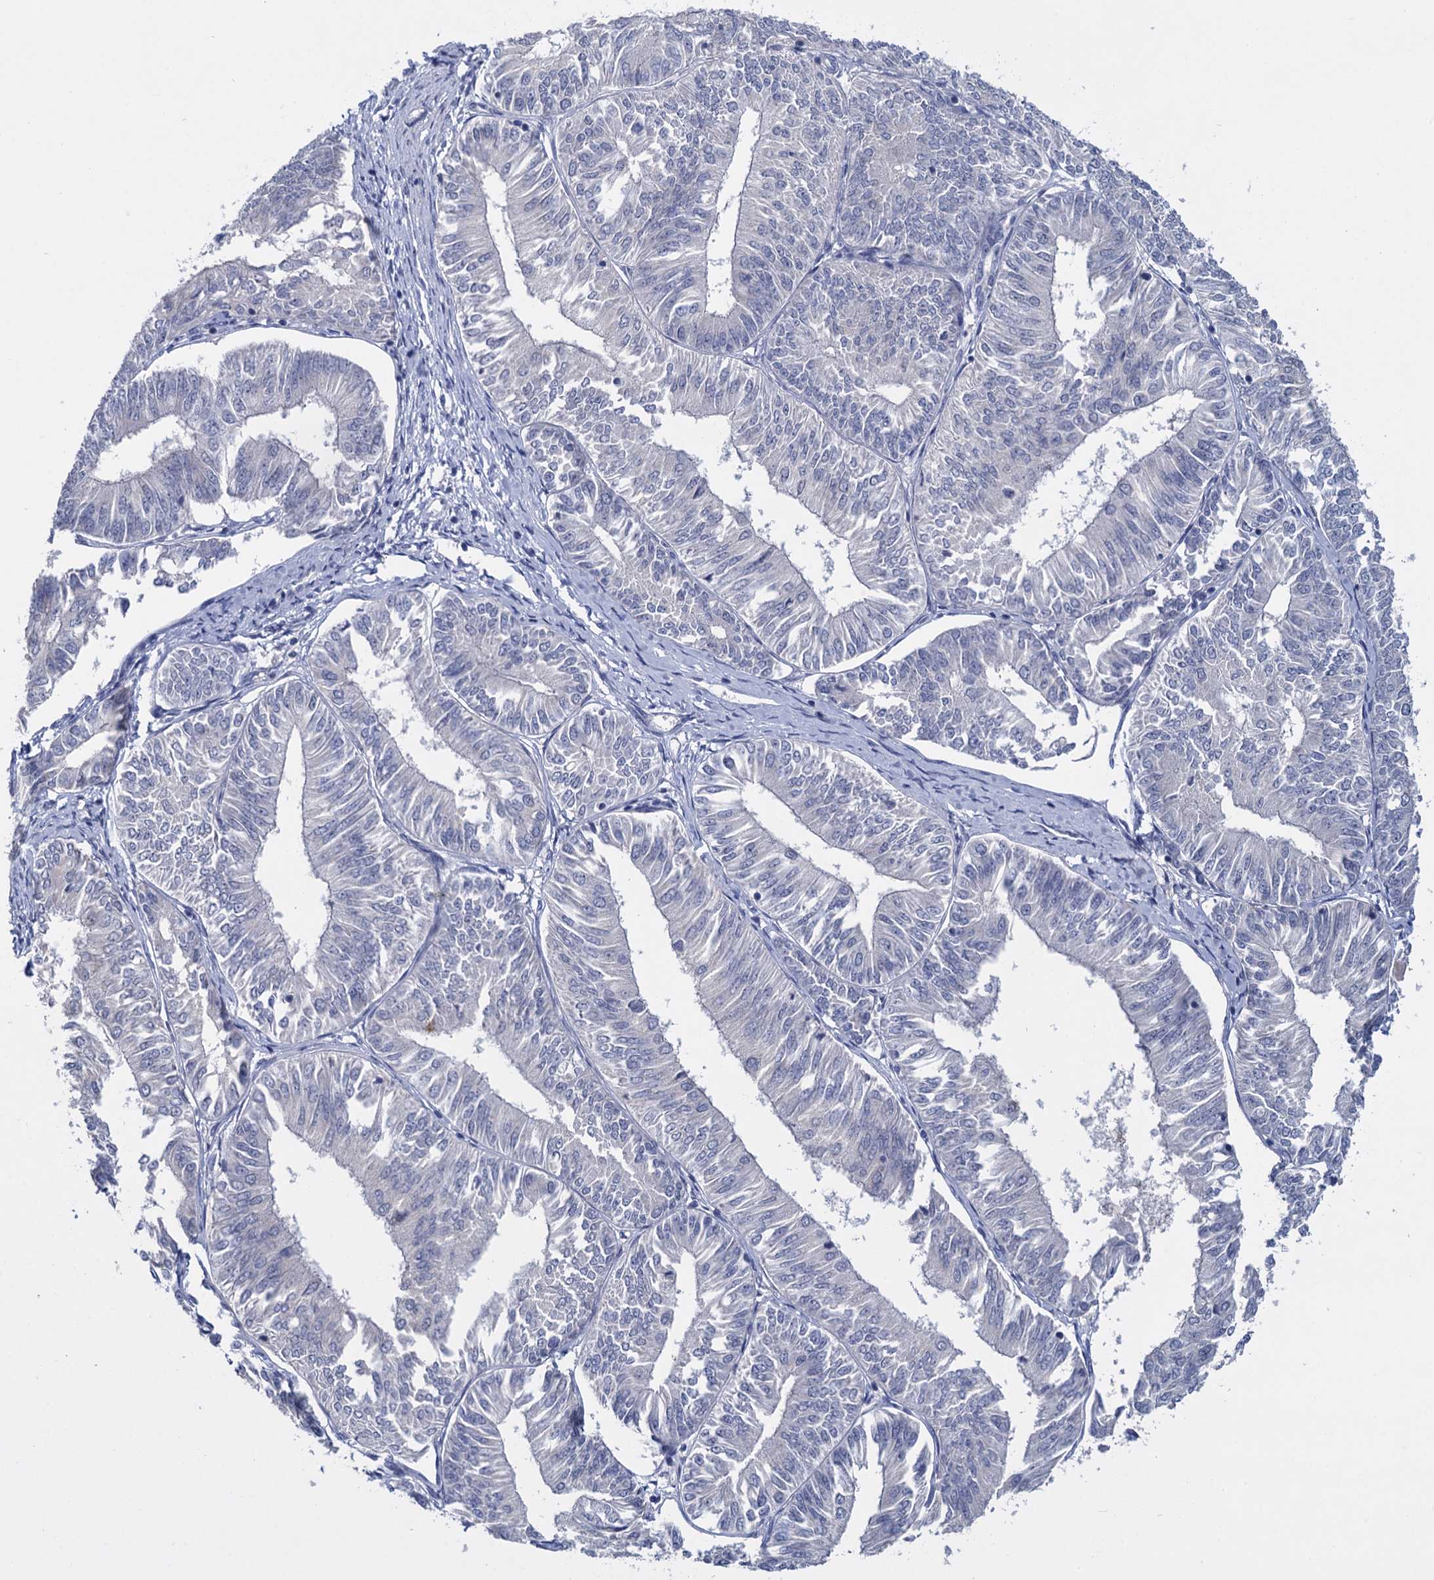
{"staining": {"intensity": "negative", "quantity": "none", "location": "none"}, "tissue": "endometrial cancer", "cell_type": "Tumor cells", "image_type": "cancer", "snomed": [{"axis": "morphology", "description": "Adenocarcinoma, NOS"}, {"axis": "topography", "description": "Endometrium"}], "caption": "DAB (3,3'-diaminobenzidine) immunohistochemical staining of human adenocarcinoma (endometrial) shows no significant expression in tumor cells. (Stains: DAB immunohistochemistry (IHC) with hematoxylin counter stain, Microscopy: brightfield microscopy at high magnification).", "gene": "SFN", "patient": {"sex": "female", "age": 58}}